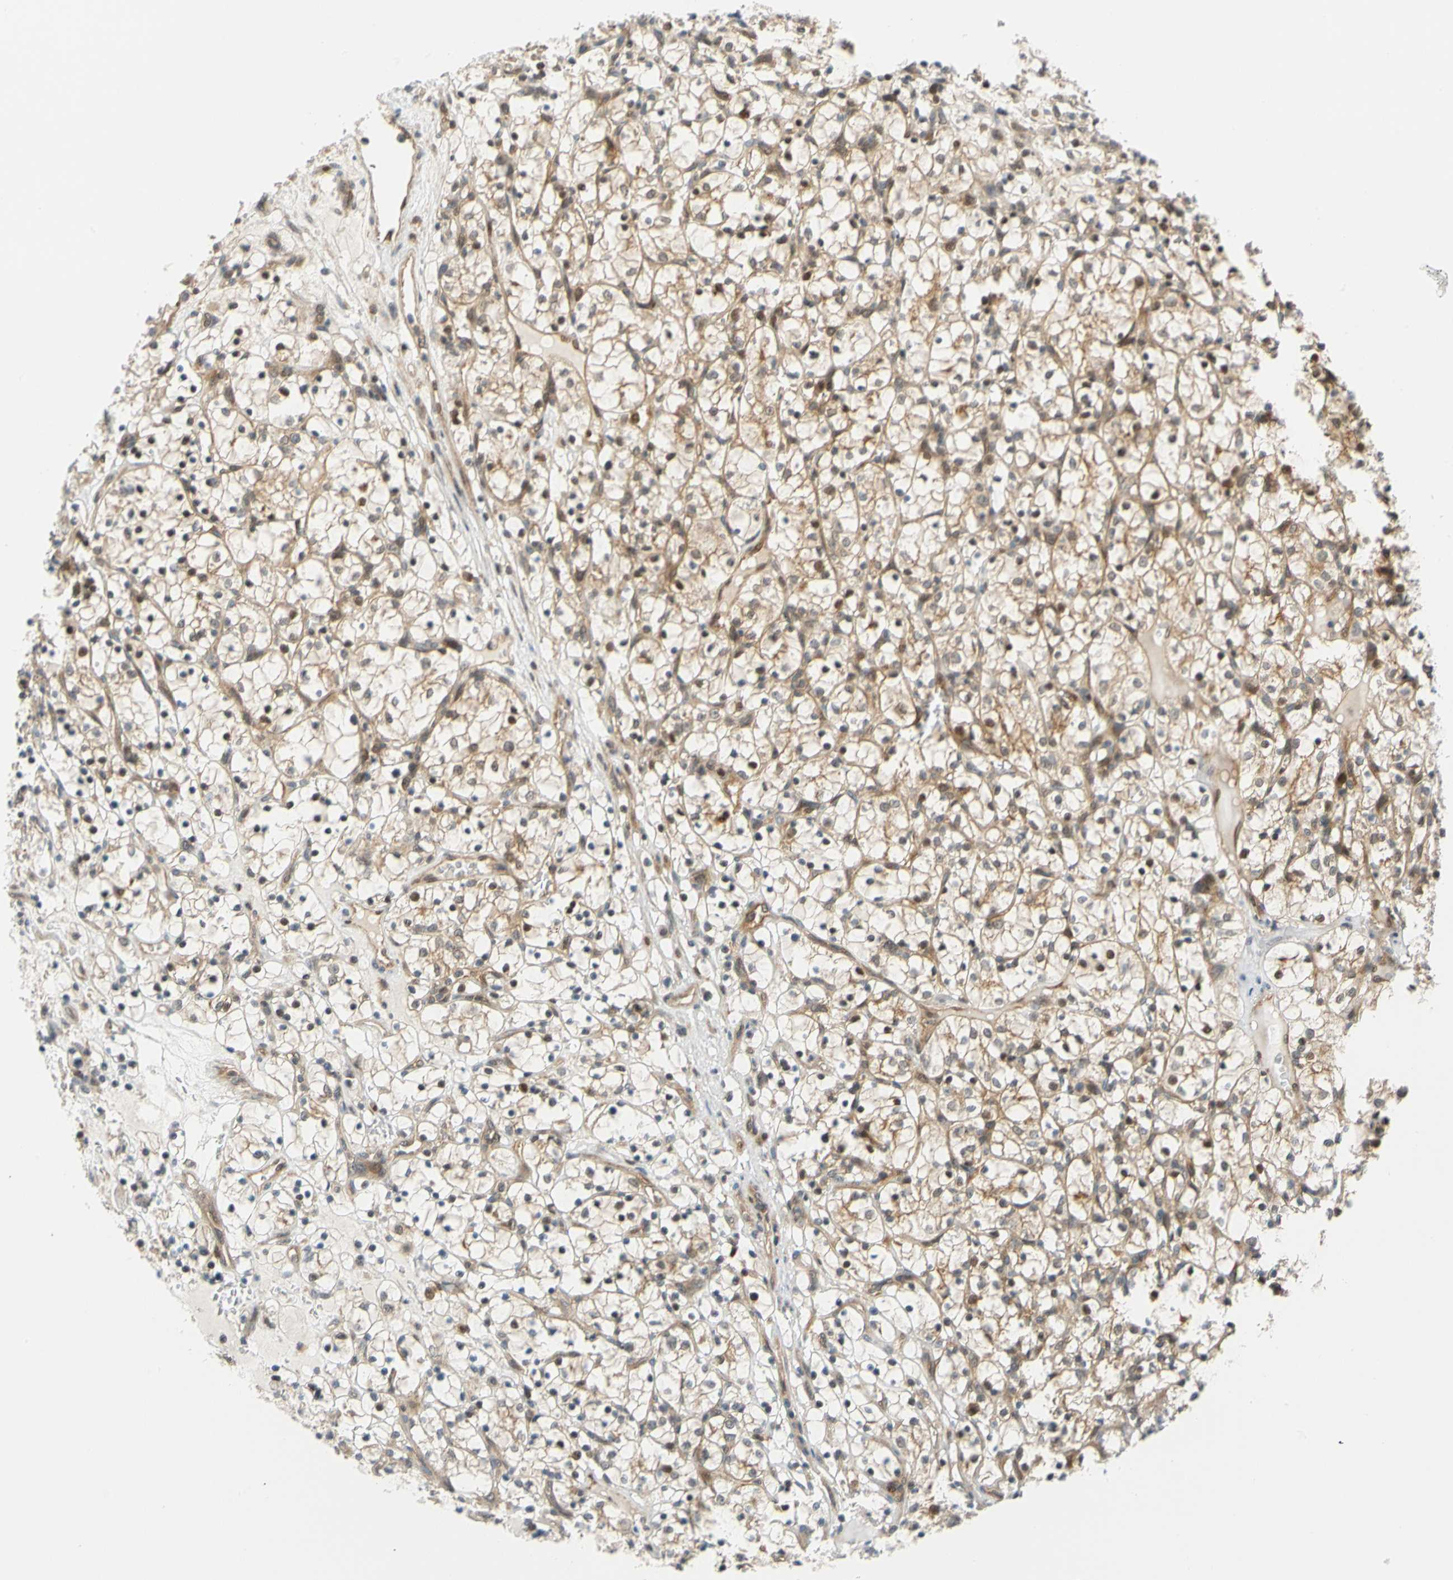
{"staining": {"intensity": "moderate", "quantity": "25%-75%", "location": "cytoplasmic/membranous,nuclear"}, "tissue": "renal cancer", "cell_type": "Tumor cells", "image_type": "cancer", "snomed": [{"axis": "morphology", "description": "Adenocarcinoma, NOS"}, {"axis": "topography", "description": "Kidney"}], "caption": "IHC (DAB) staining of renal cancer reveals moderate cytoplasmic/membranous and nuclear protein expression in about 25%-75% of tumor cells.", "gene": "MAPK9", "patient": {"sex": "female", "age": 69}}